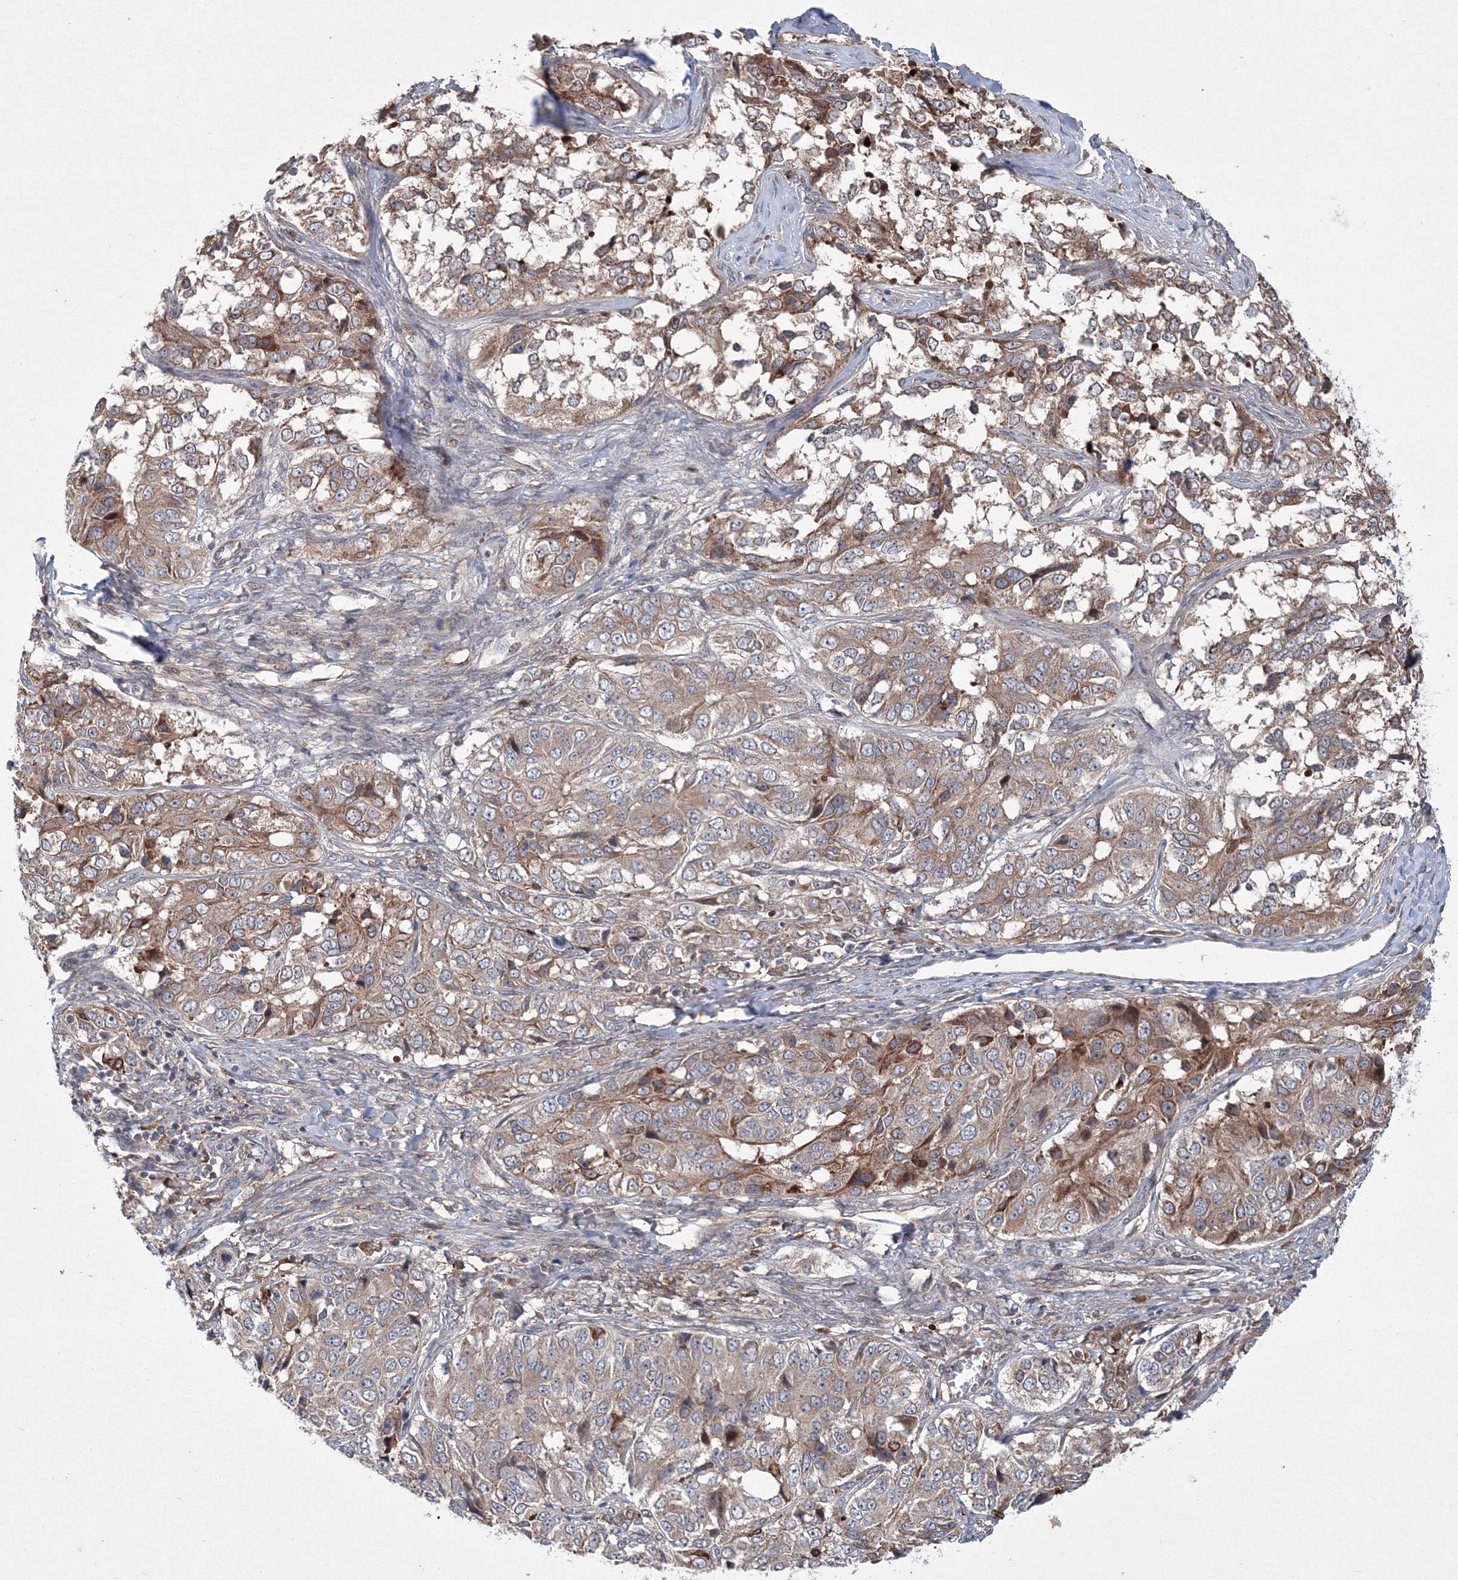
{"staining": {"intensity": "moderate", "quantity": ">75%", "location": "cytoplasmic/membranous"}, "tissue": "ovarian cancer", "cell_type": "Tumor cells", "image_type": "cancer", "snomed": [{"axis": "morphology", "description": "Carcinoma, endometroid"}, {"axis": "topography", "description": "Ovary"}], "caption": "Human endometroid carcinoma (ovarian) stained for a protein (brown) shows moderate cytoplasmic/membranous positive positivity in approximately >75% of tumor cells.", "gene": "RANBP3L", "patient": {"sex": "female", "age": 51}}